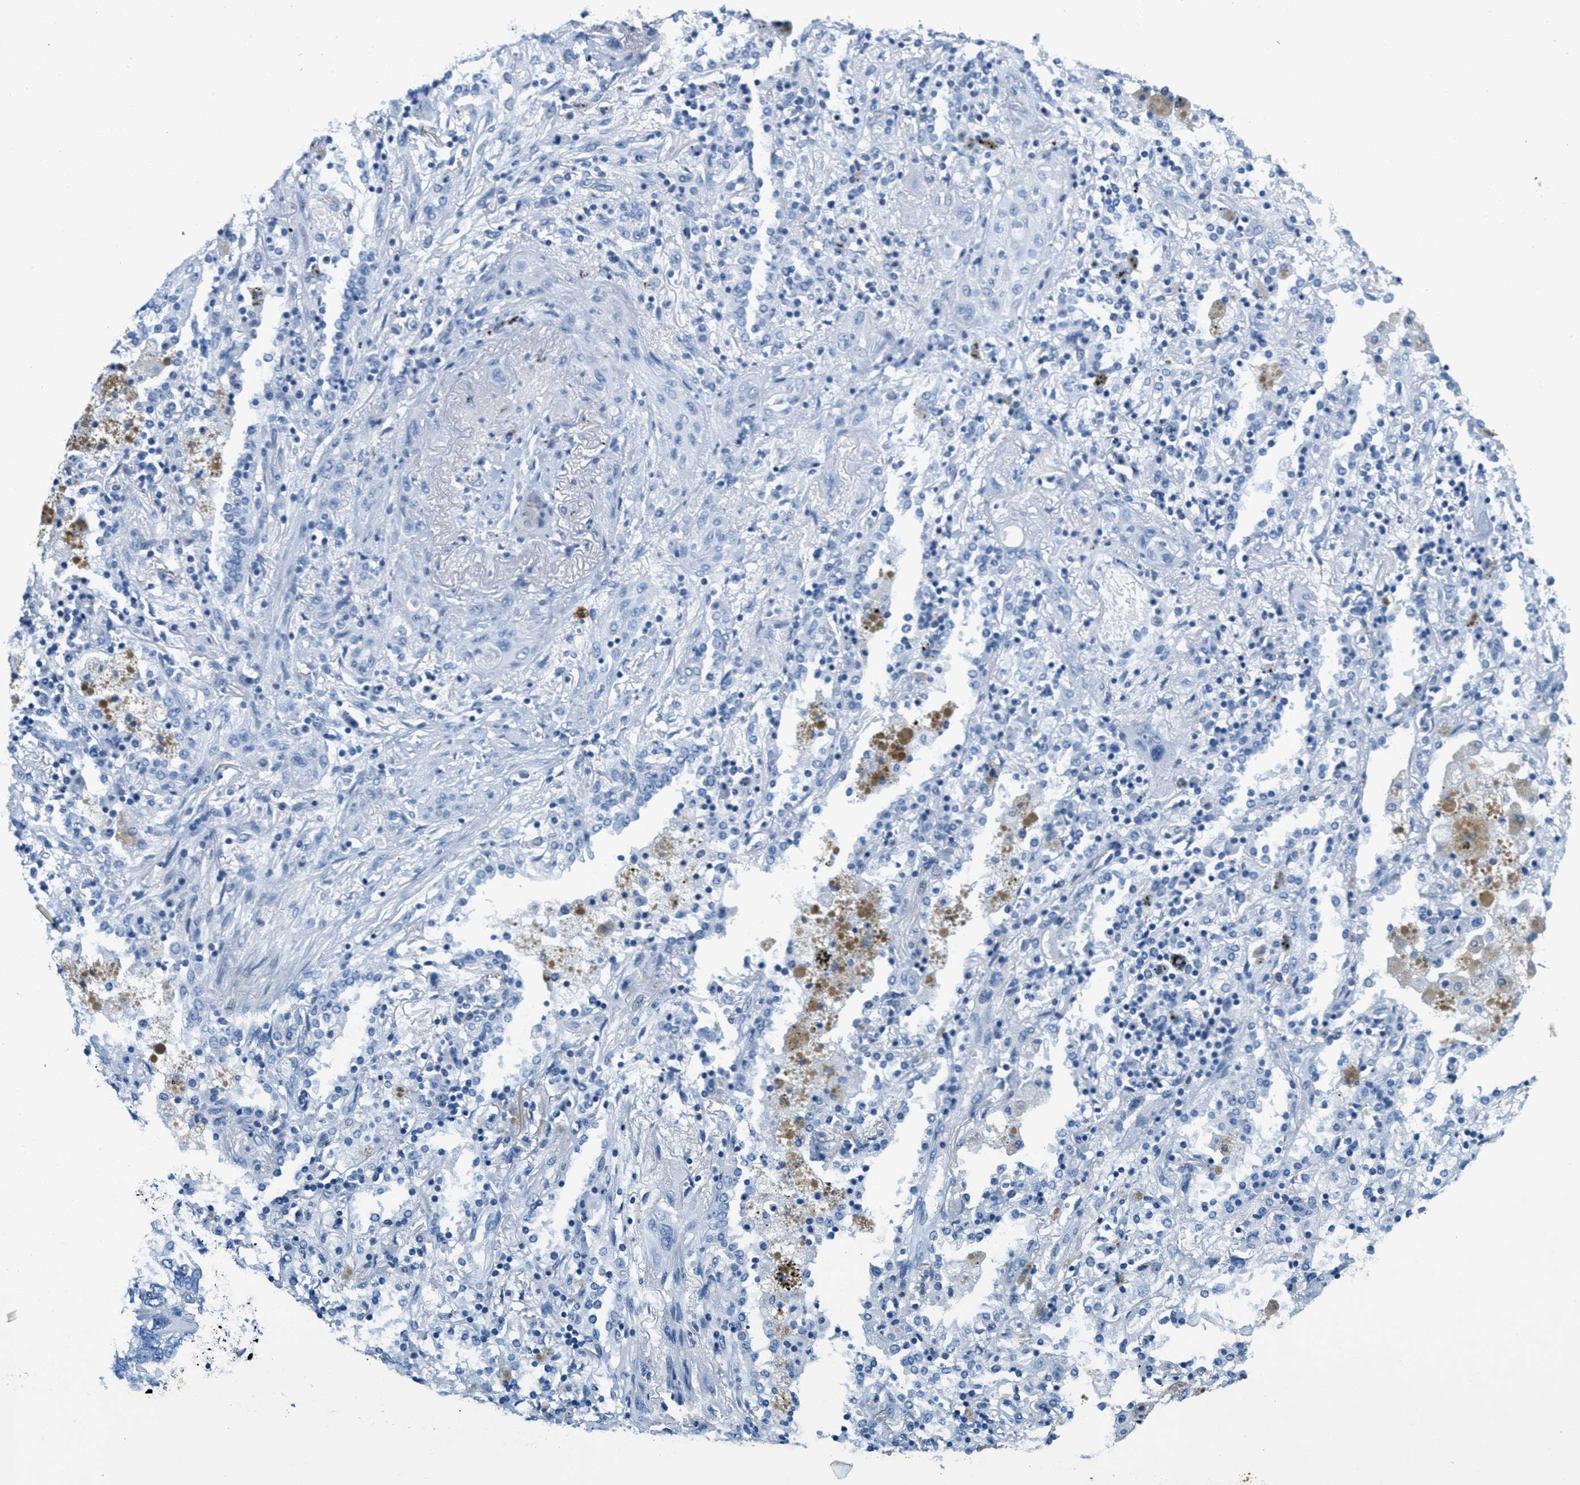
{"staining": {"intensity": "negative", "quantity": "none", "location": "none"}, "tissue": "lung cancer", "cell_type": "Tumor cells", "image_type": "cancer", "snomed": [{"axis": "morphology", "description": "Squamous cell carcinoma, NOS"}, {"axis": "topography", "description": "Lung"}], "caption": "Lung cancer was stained to show a protein in brown. There is no significant positivity in tumor cells.", "gene": "GPM6A", "patient": {"sex": "female", "age": 47}}